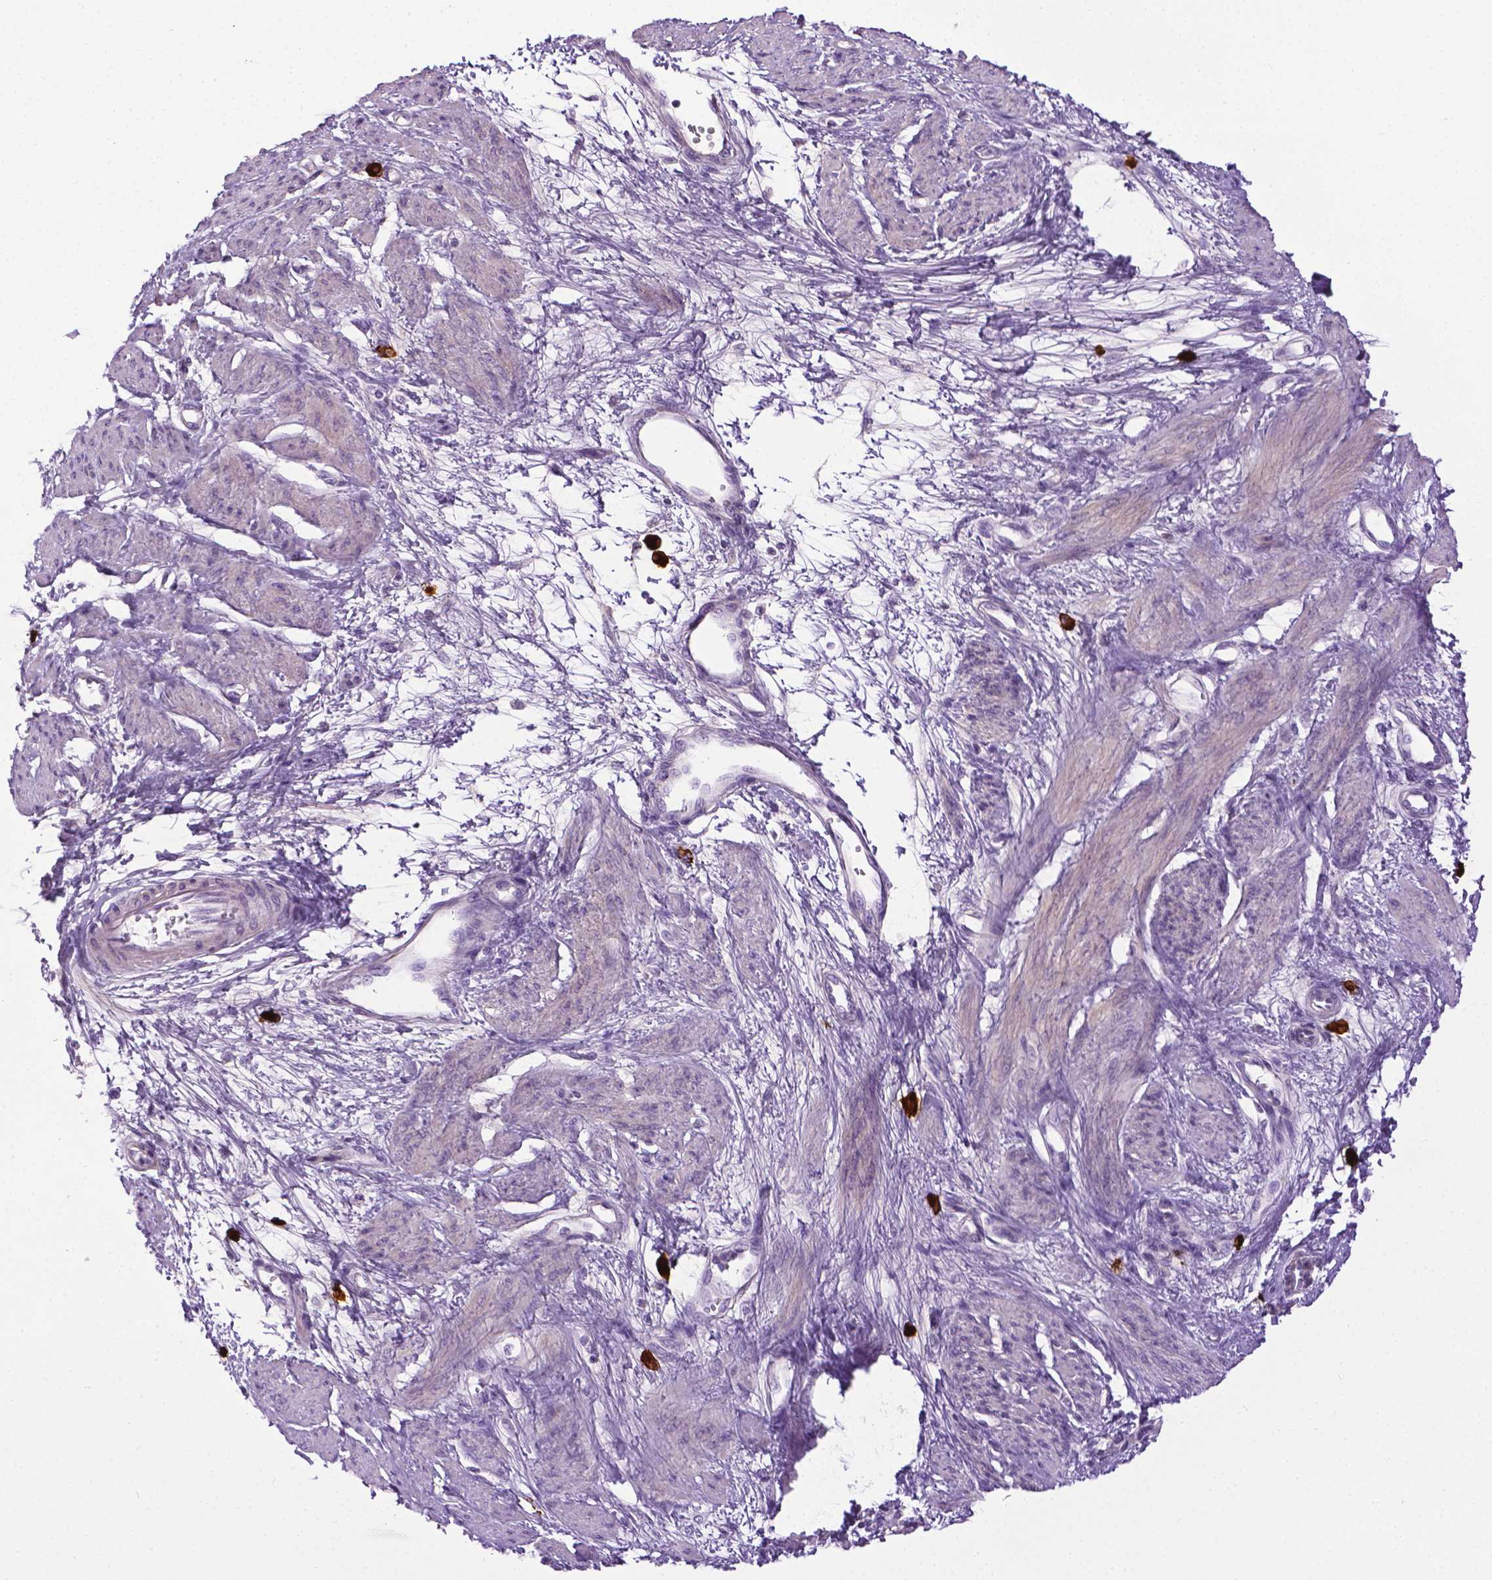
{"staining": {"intensity": "negative", "quantity": "none", "location": "none"}, "tissue": "smooth muscle", "cell_type": "Smooth muscle cells", "image_type": "normal", "snomed": [{"axis": "morphology", "description": "Normal tissue, NOS"}, {"axis": "topography", "description": "Smooth muscle"}, {"axis": "topography", "description": "Uterus"}], "caption": "Photomicrograph shows no protein expression in smooth muscle cells of benign smooth muscle.", "gene": "SPECC1L", "patient": {"sex": "female", "age": 39}}